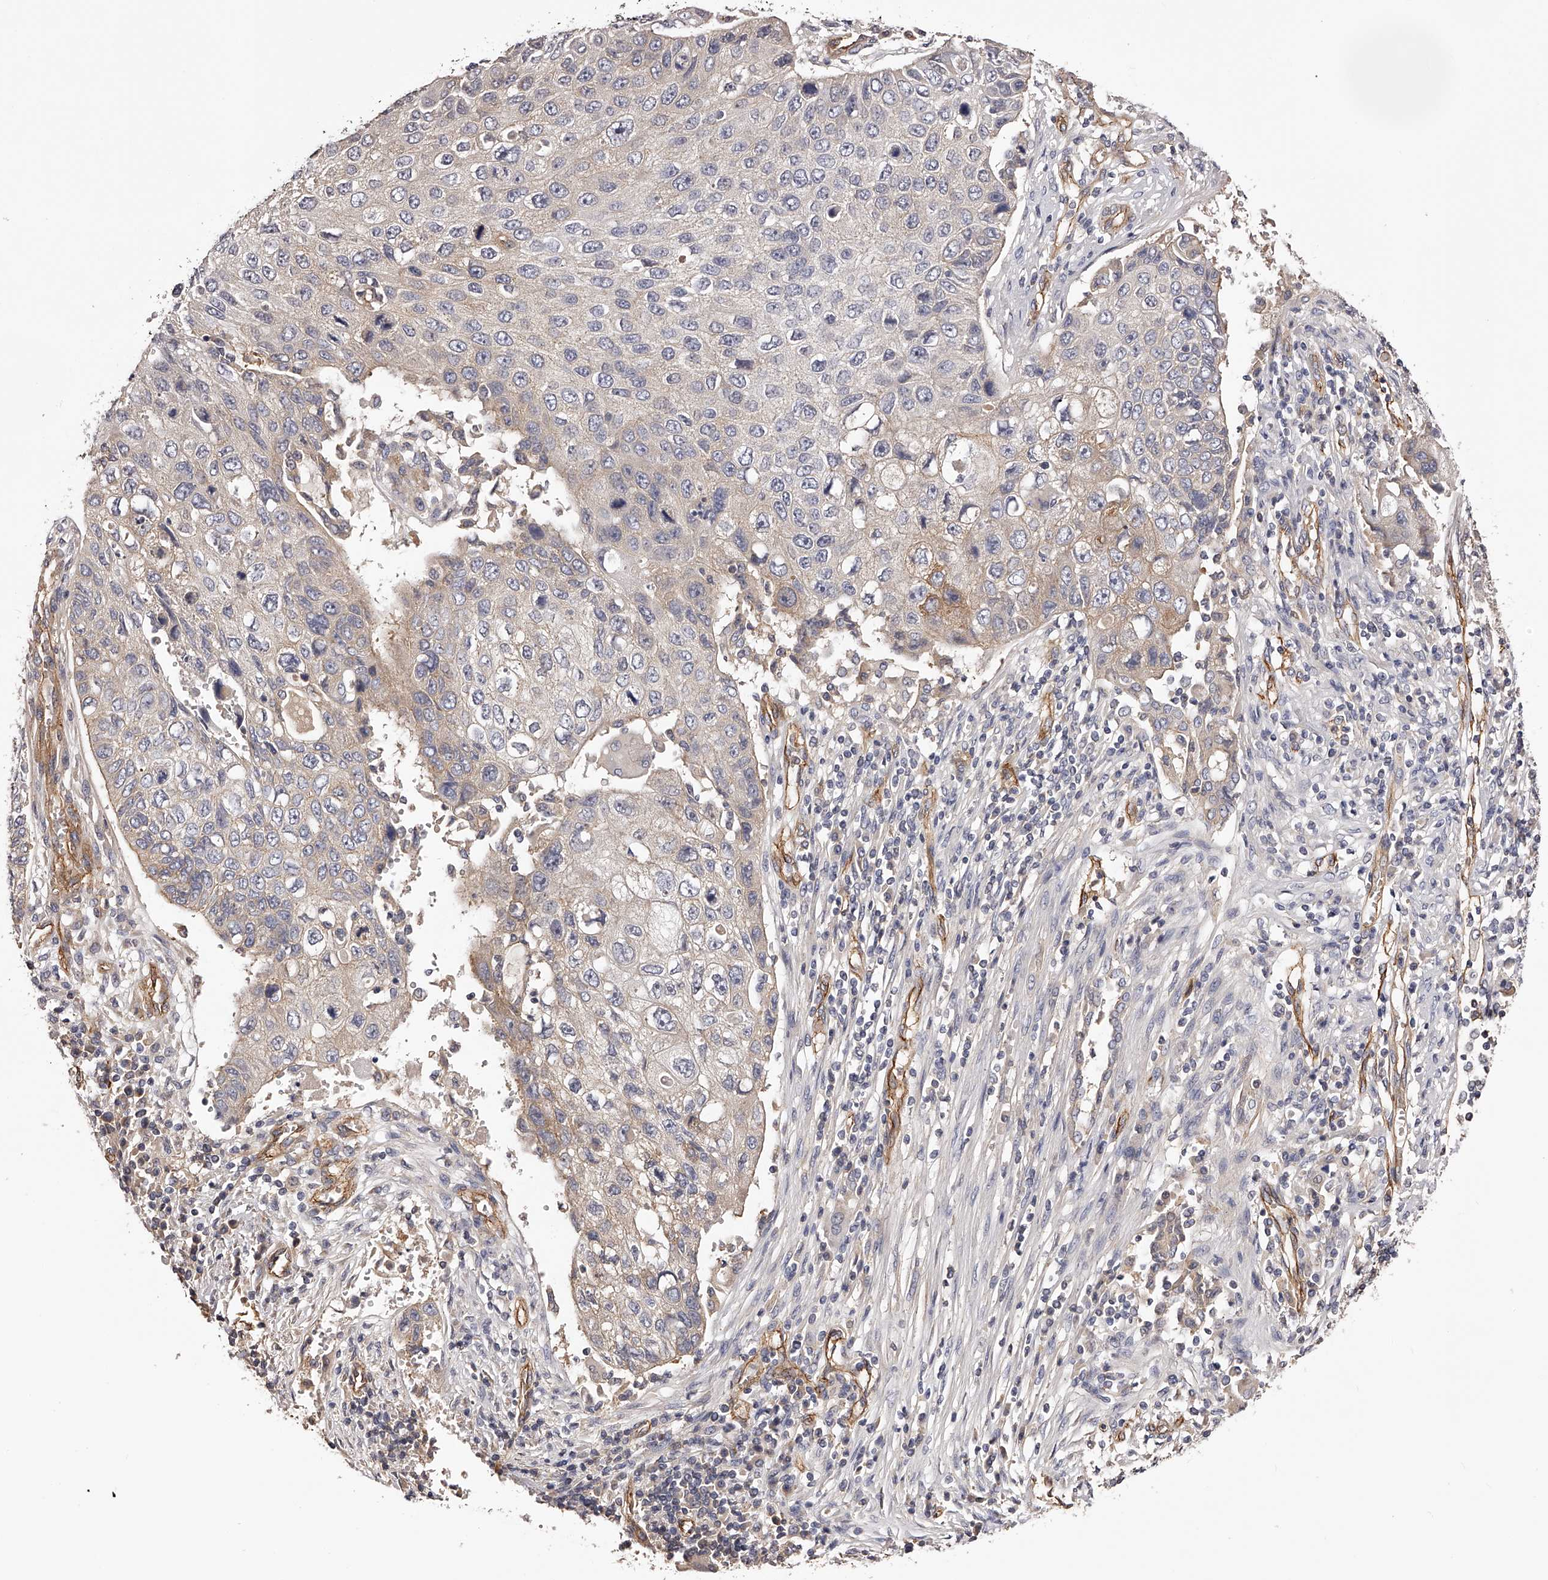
{"staining": {"intensity": "weak", "quantity": "<25%", "location": "cytoplasmic/membranous"}, "tissue": "lung cancer", "cell_type": "Tumor cells", "image_type": "cancer", "snomed": [{"axis": "morphology", "description": "Squamous cell carcinoma, NOS"}, {"axis": "topography", "description": "Lung"}], "caption": "Tumor cells show no significant positivity in lung cancer (squamous cell carcinoma).", "gene": "LTV1", "patient": {"sex": "male", "age": 61}}